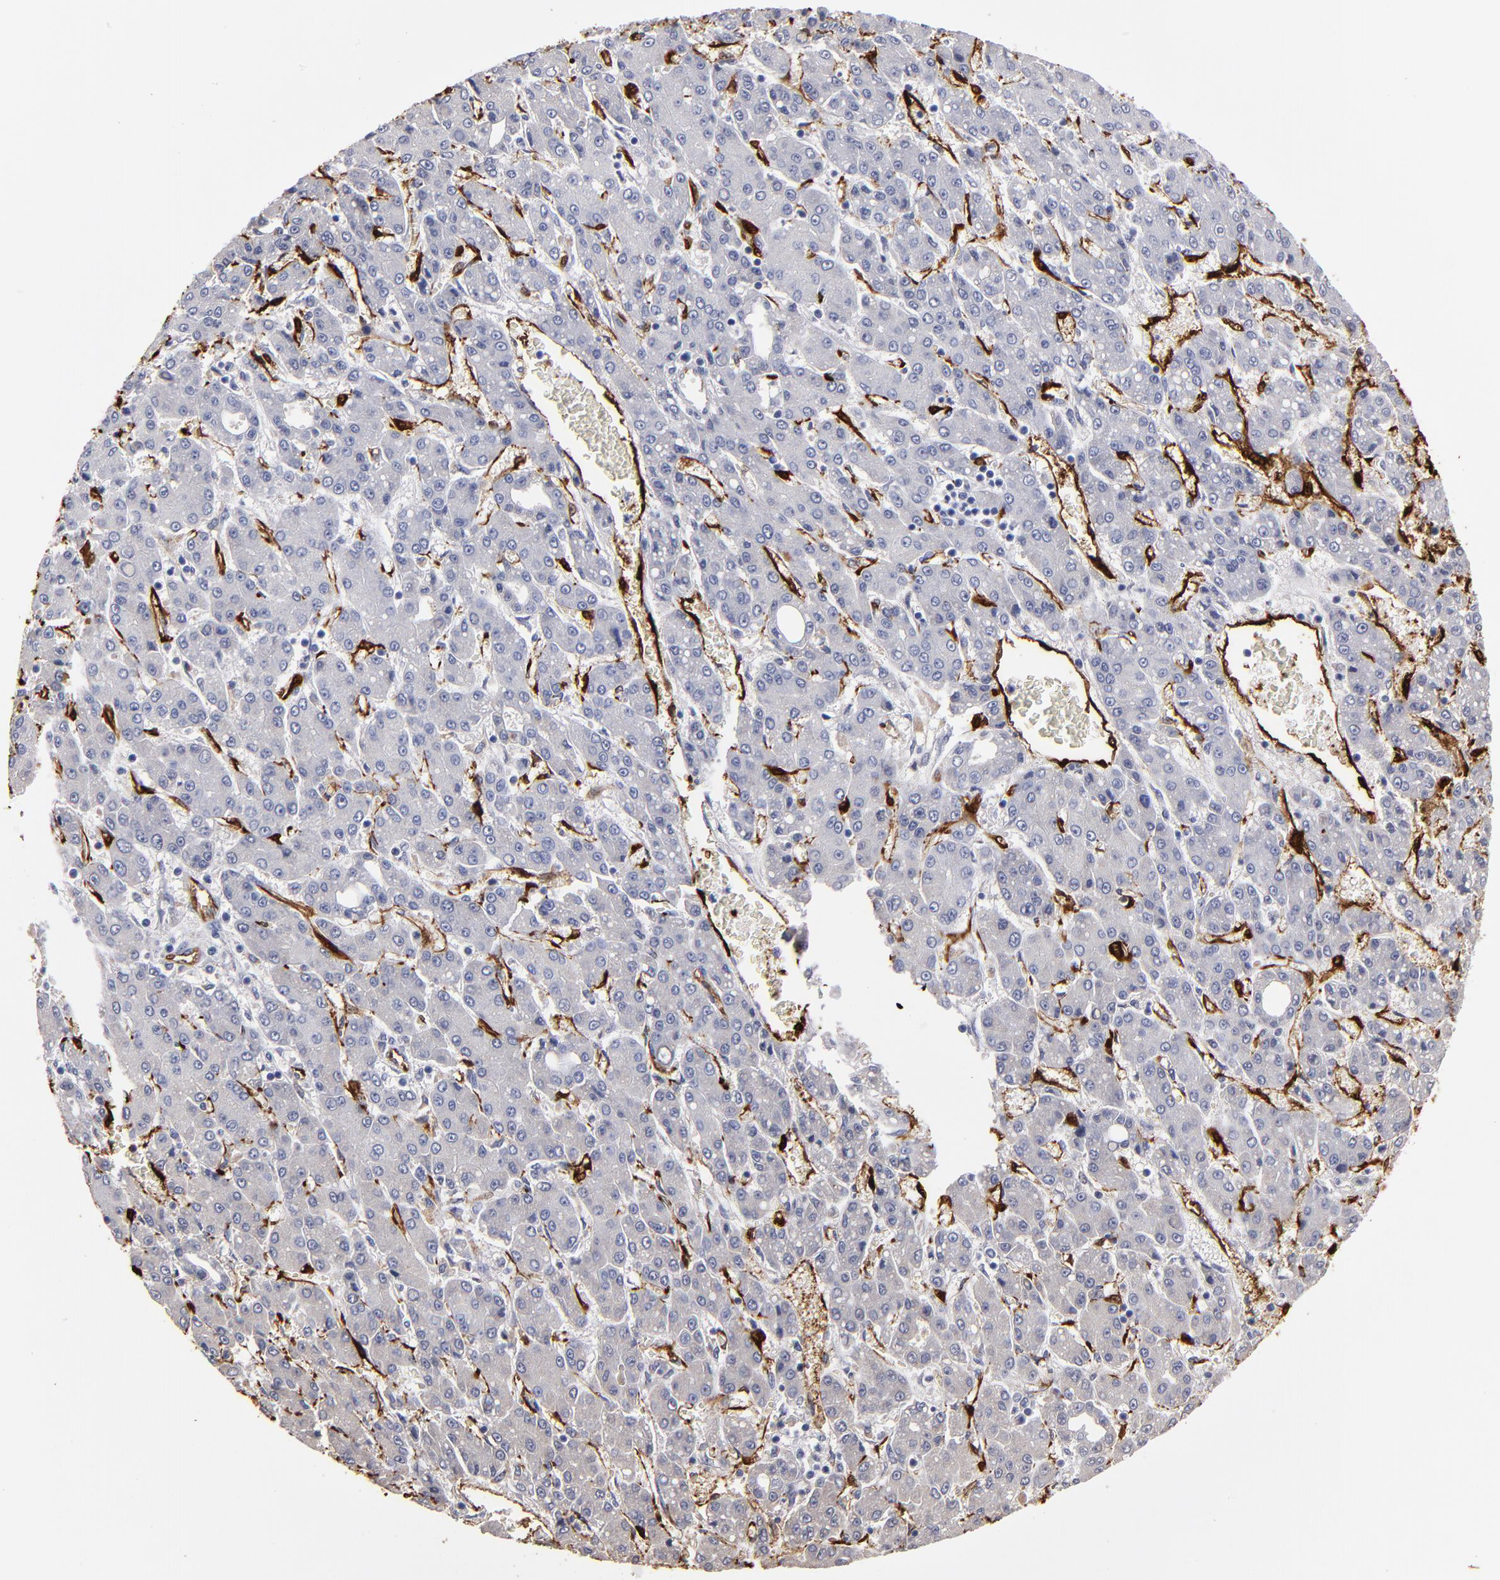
{"staining": {"intensity": "negative", "quantity": "none", "location": "none"}, "tissue": "liver cancer", "cell_type": "Tumor cells", "image_type": "cancer", "snomed": [{"axis": "morphology", "description": "Carcinoma, Hepatocellular, NOS"}, {"axis": "topography", "description": "Liver"}], "caption": "Histopathology image shows no significant protein positivity in tumor cells of hepatocellular carcinoma (liver).", "gene": "FABP4", "patient": {"sex": "male", "age": 69}}